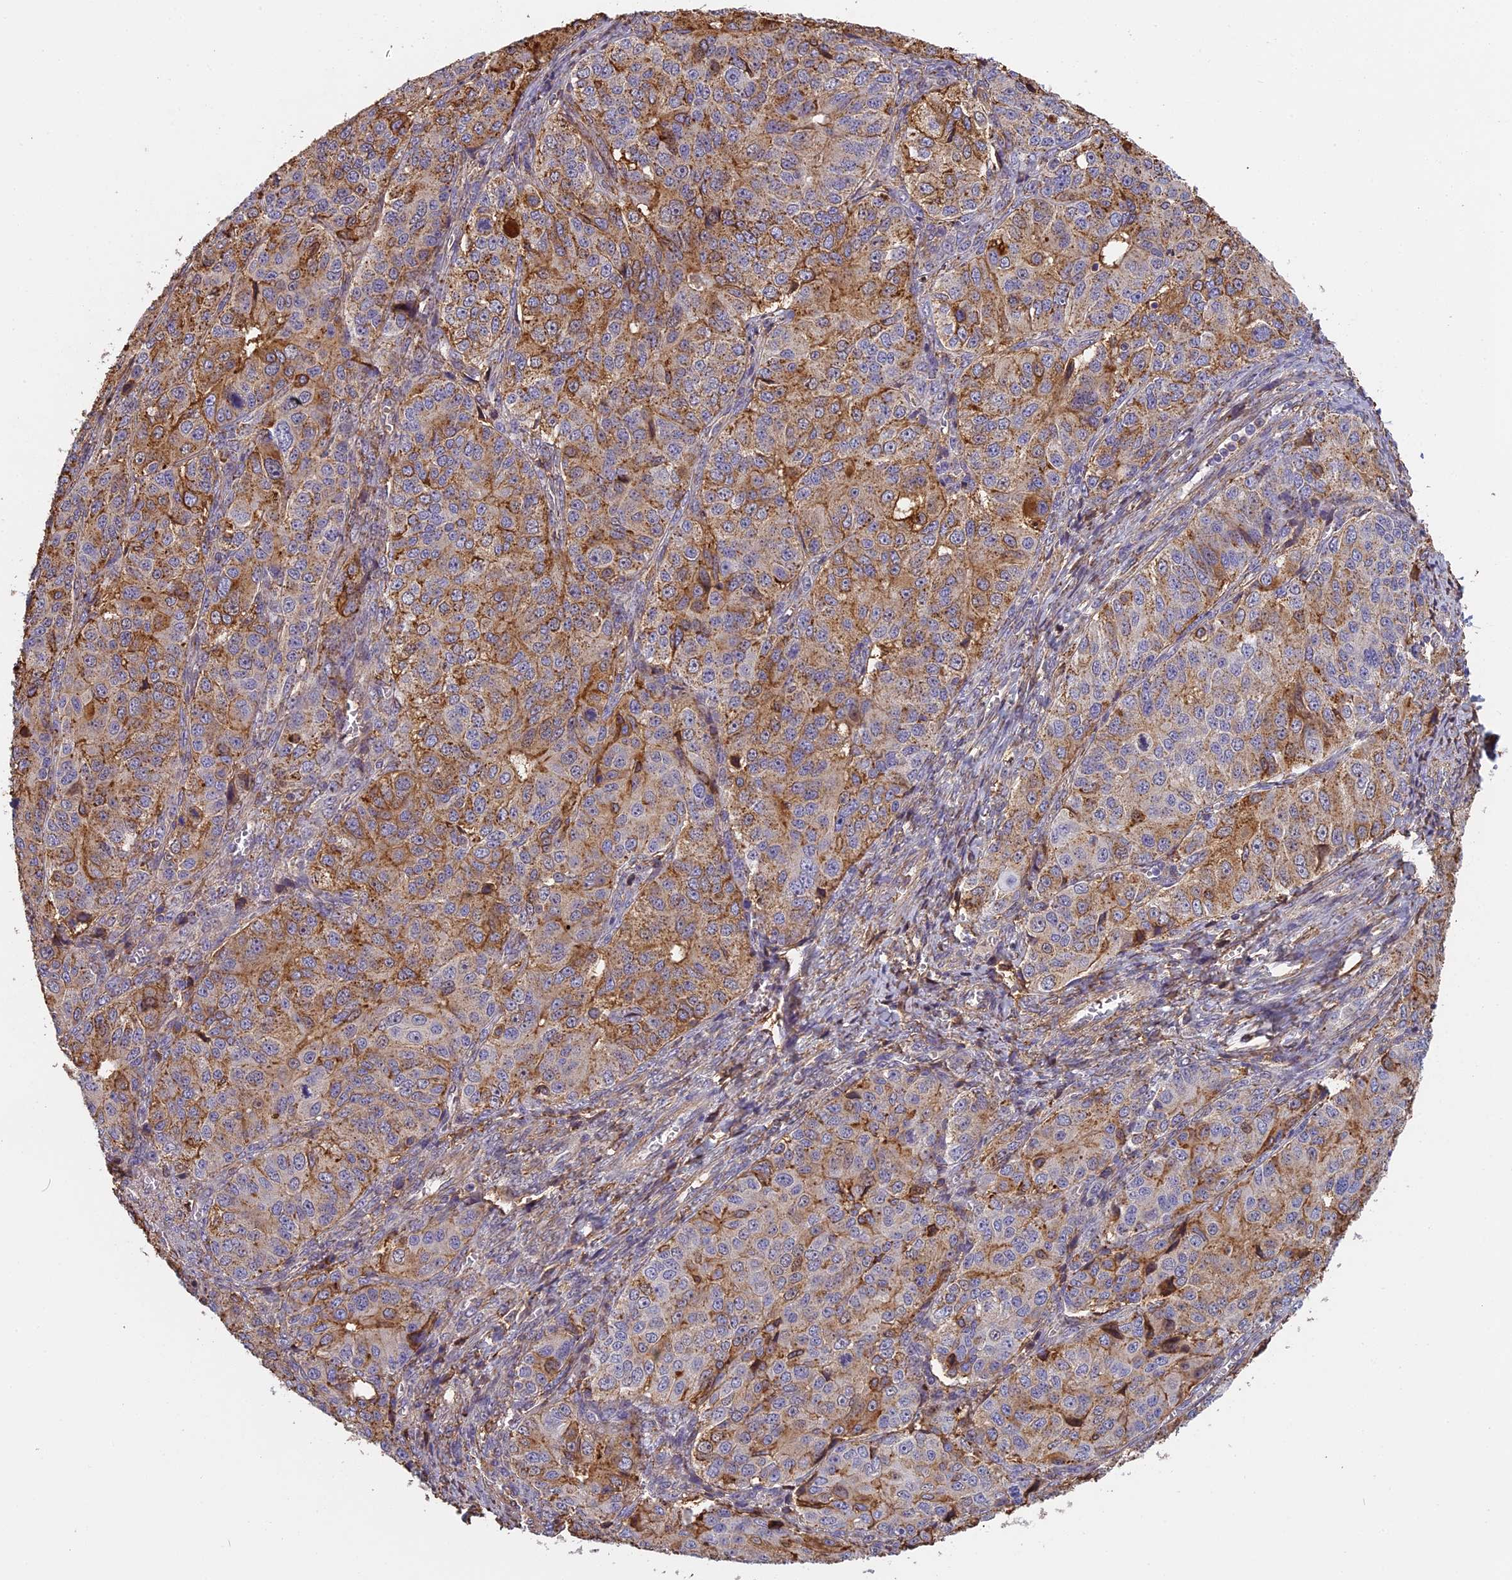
{"staining": {"intensity": "moderate", "quantity": ">75%", "location": "cytoplasmic/membranous"}, "tissue": "ovarian cancer", "cell_type": "Tumor cells", "image_type": "cancer", "snomed": [{"axis": "morphology", "description": "Carcinoma, endometroid"}, {"axis": "topography", "description": "Ovary"}], "caption": "This micrograph demonstrates immunohistochemistry (IHC) staining of human ovarian endometroid carcinoma, with medium moderate cytoplasmic/membranous expression in approximately >75% of tumor cells.", "gene": "TMEM255B", "patient": {"sex": "female", "age": 51}}